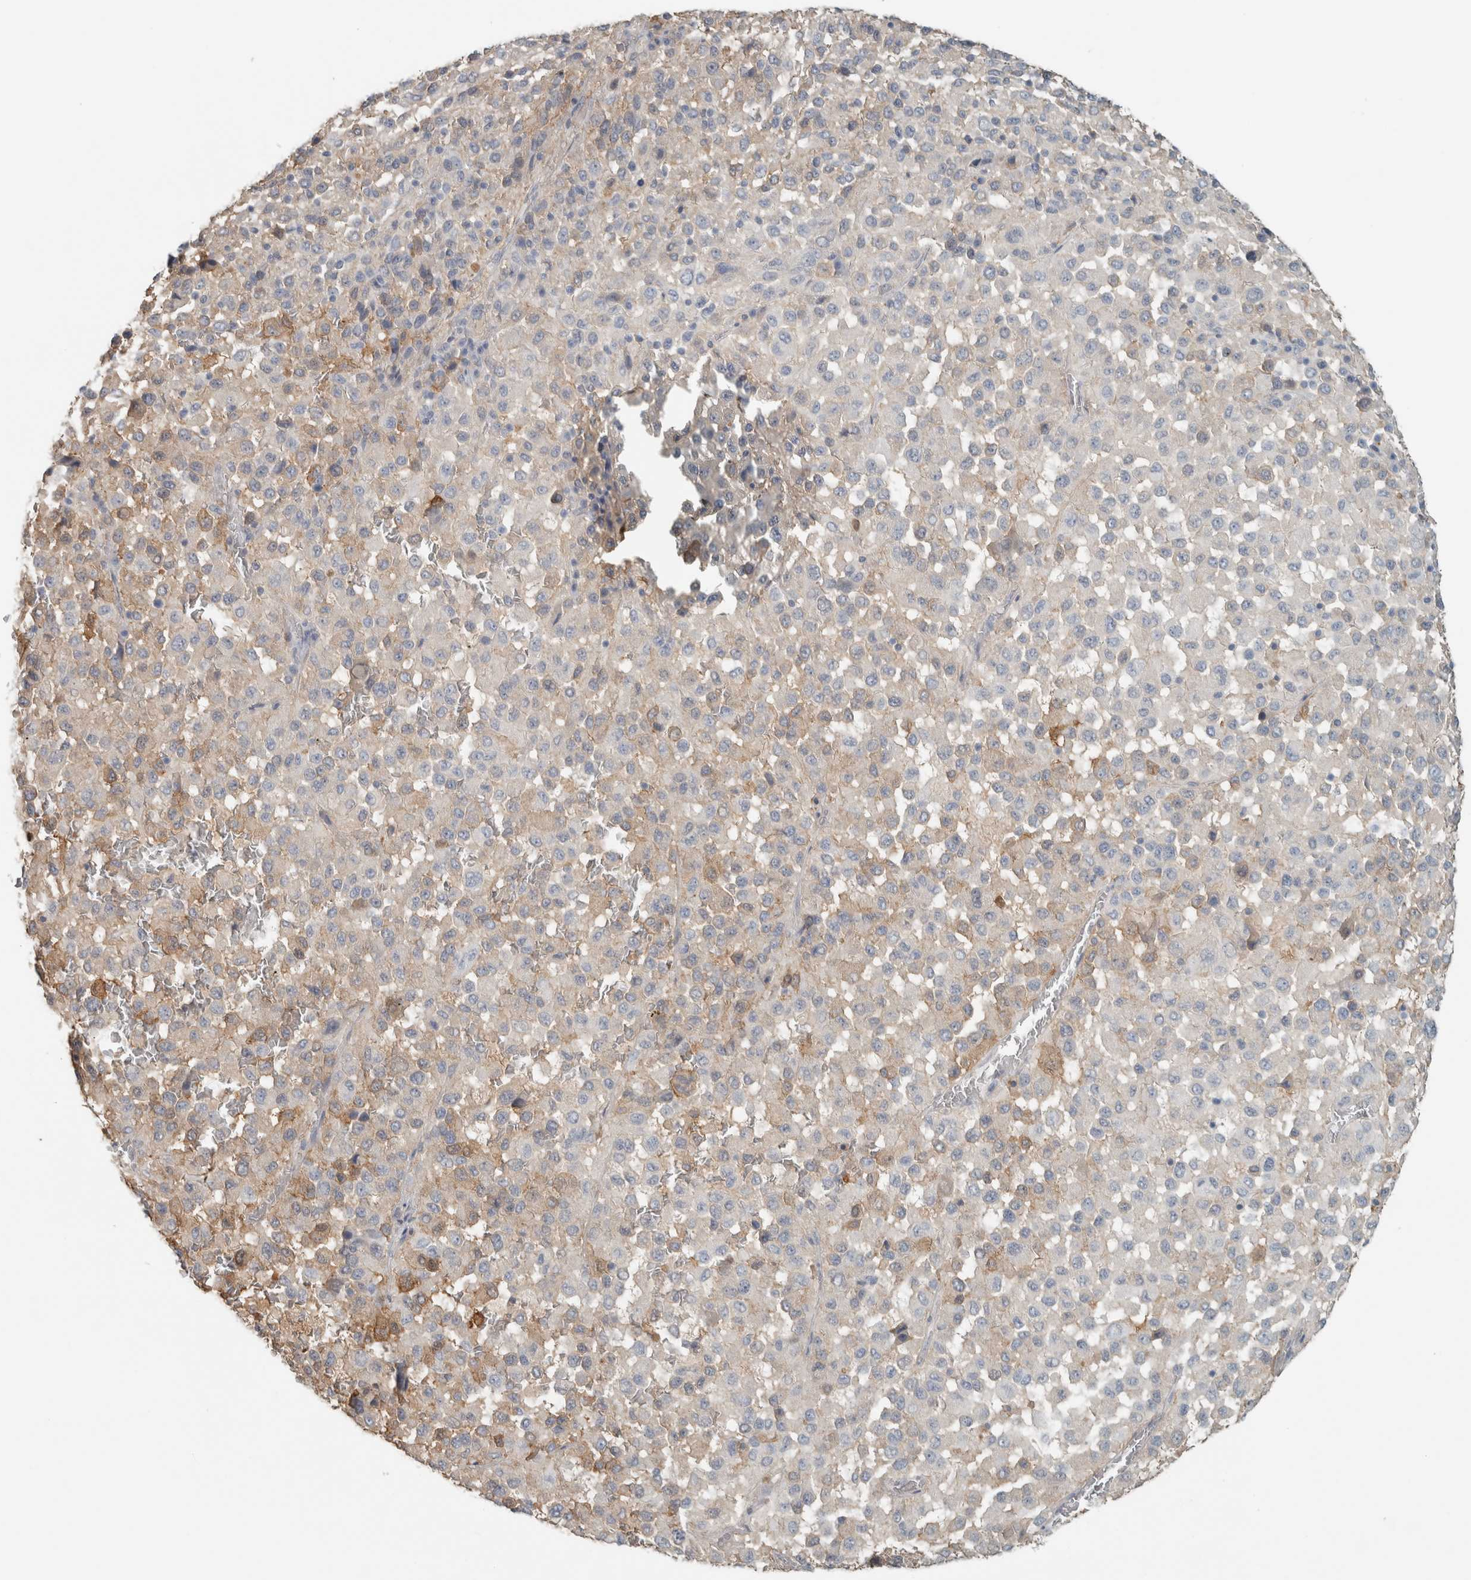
{"staining": {"intensity": "negative", "quantity": "none", "location": "none"}, "tissue": "melanoma", "cell_type": "Tumor cells", "image_type": "cancer", "snomed": [{"axis": "morphology", "description": "Malignant melanoma, Metastatic site"}, {"axis": "topography", "description": "Lung"}], "caption": "Melanoma was stained to show a protein in brown. There is no significant expression in tumor cells.", "gene": "SCIN", "patient": {"sex": "male", "age": 64}}